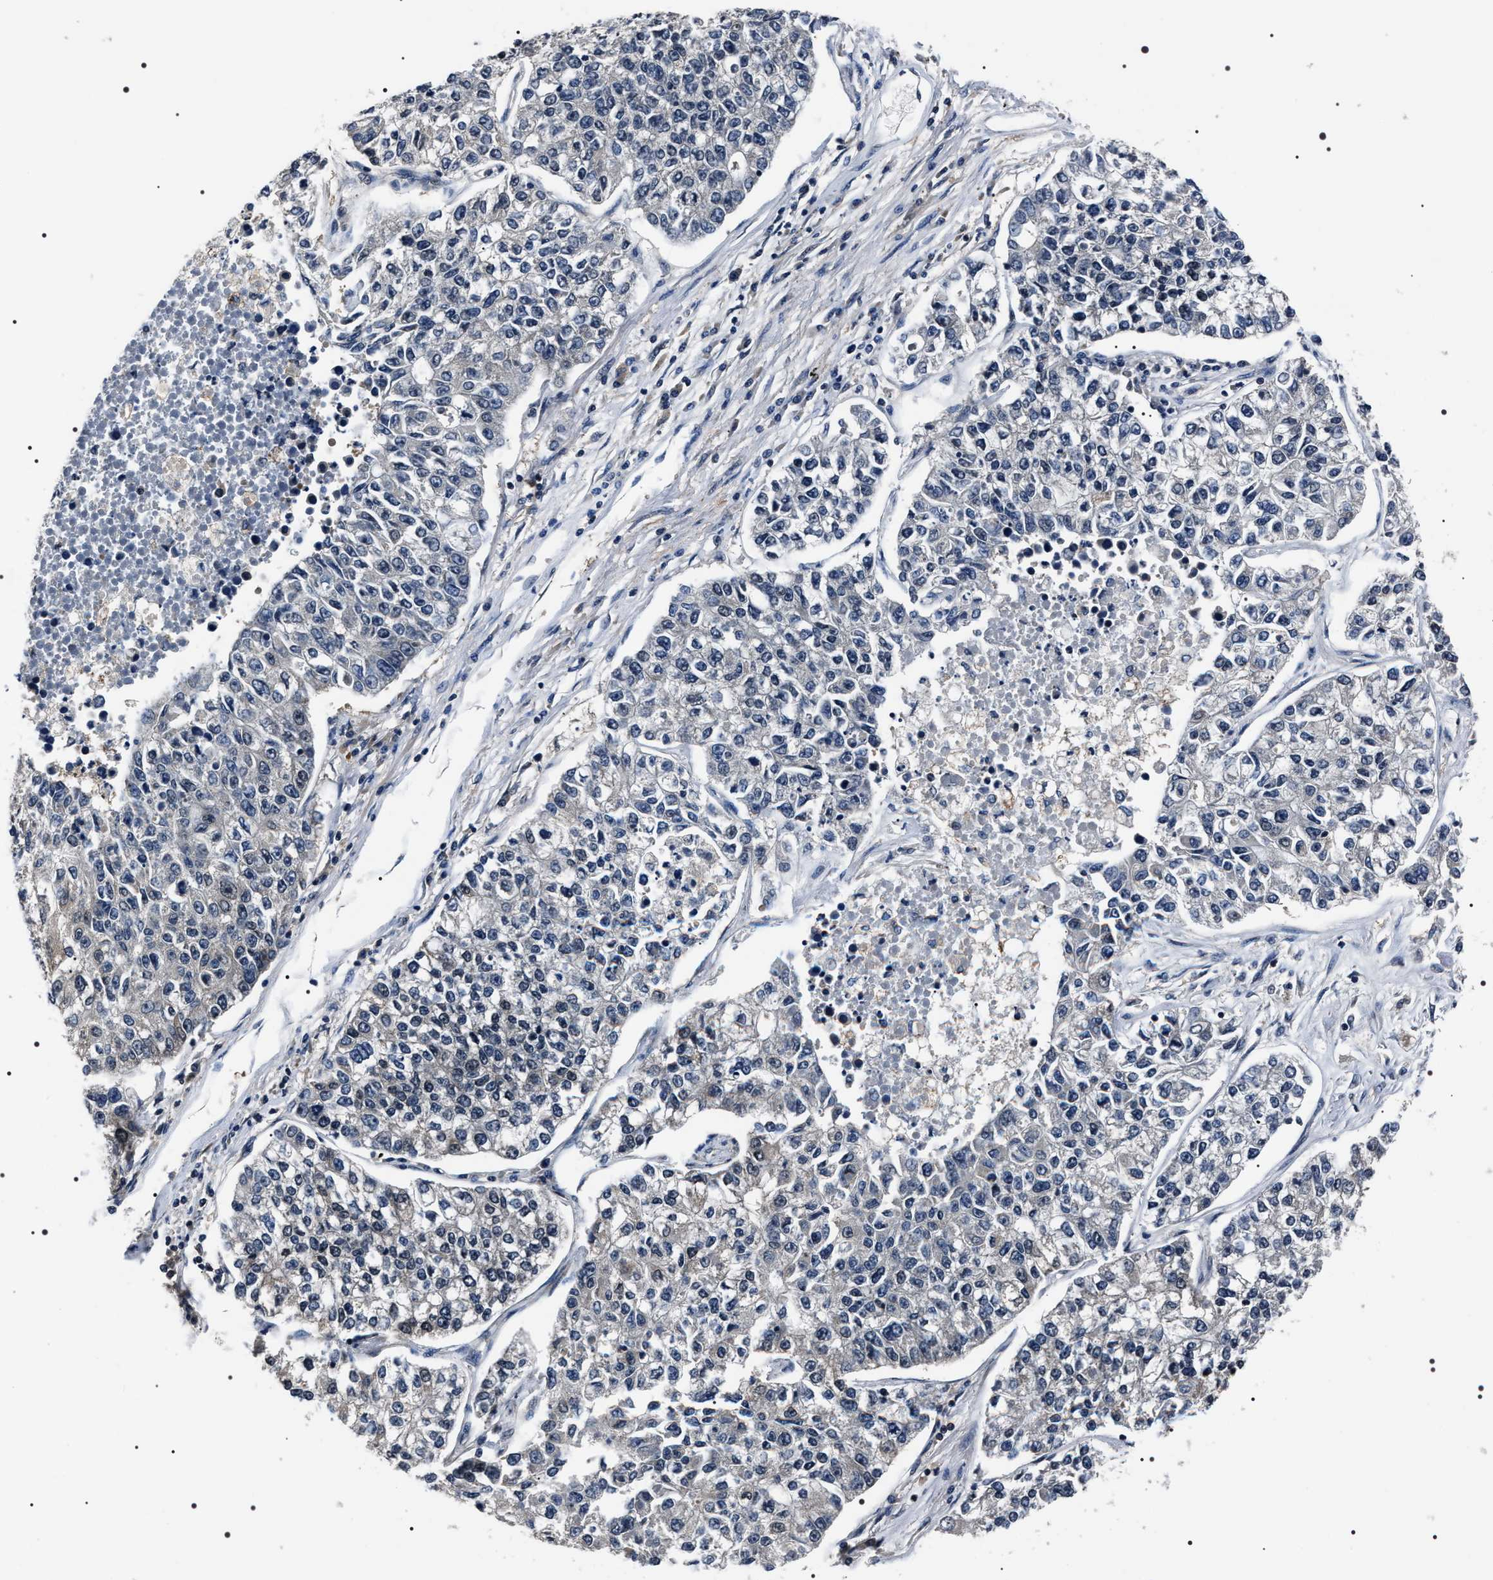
{"staining": {"intensity": "negative", "quantity": "none", "location": "none"}, "tissue": "lung cancer", "cell_type": "Tumor cells", "image_type": "cancer", "snomed": [{"axis": "morphology", "description": "Adenocarcinoma, NOS"}, {"axis": "topography", "description": "Lung"}], "caption": "High power microscopy micrograph of an immunohistochemistry micrograph of lung cancer (adenocarcinoma), revealing no significant staining in tumor cells. (DAB (3,3'-diaminobenzidine) IHC with hematoxylin counter stain).", "gene": "SIPA1", "patient": {"sex": "male", "age": 49}}